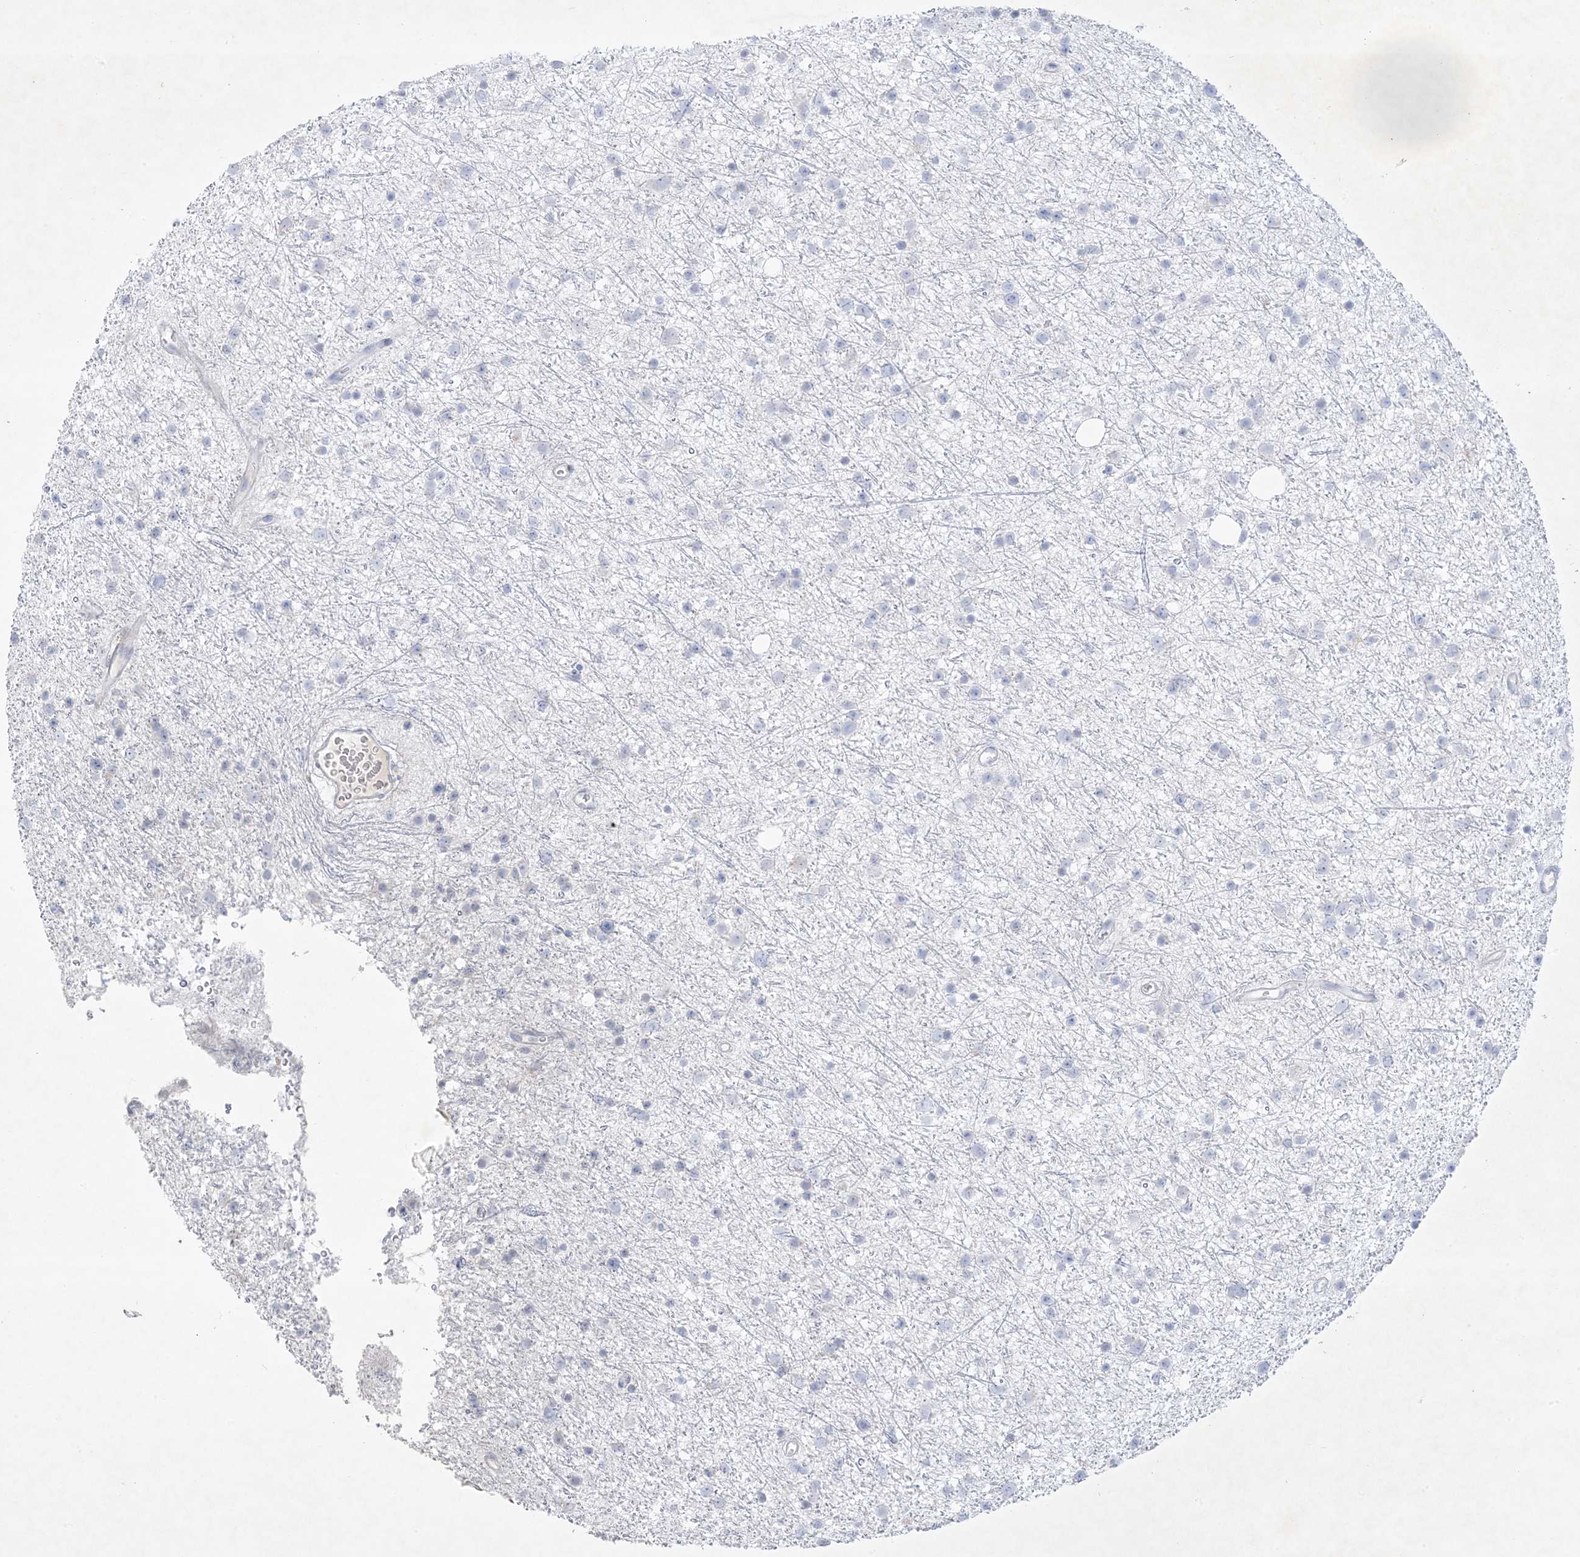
{"staining": {"intensity": "negative", "quantity": "none", "location": "none"}, "tissue": "glioma", "cell_type": "Tumor cells", "image_type": "cancer", "snomed": [{"axis": "morphology", "description": "Glioma, malignant, Low grade"}, {"axis": "topography", "description": "Cerebral cortex"}], "caption": "Glioma stained for a protein using immunohistochemistry shows no staining tumor cells.", "gene": "B3GNT7", "patient": {"sex": "female", "age": 39}}